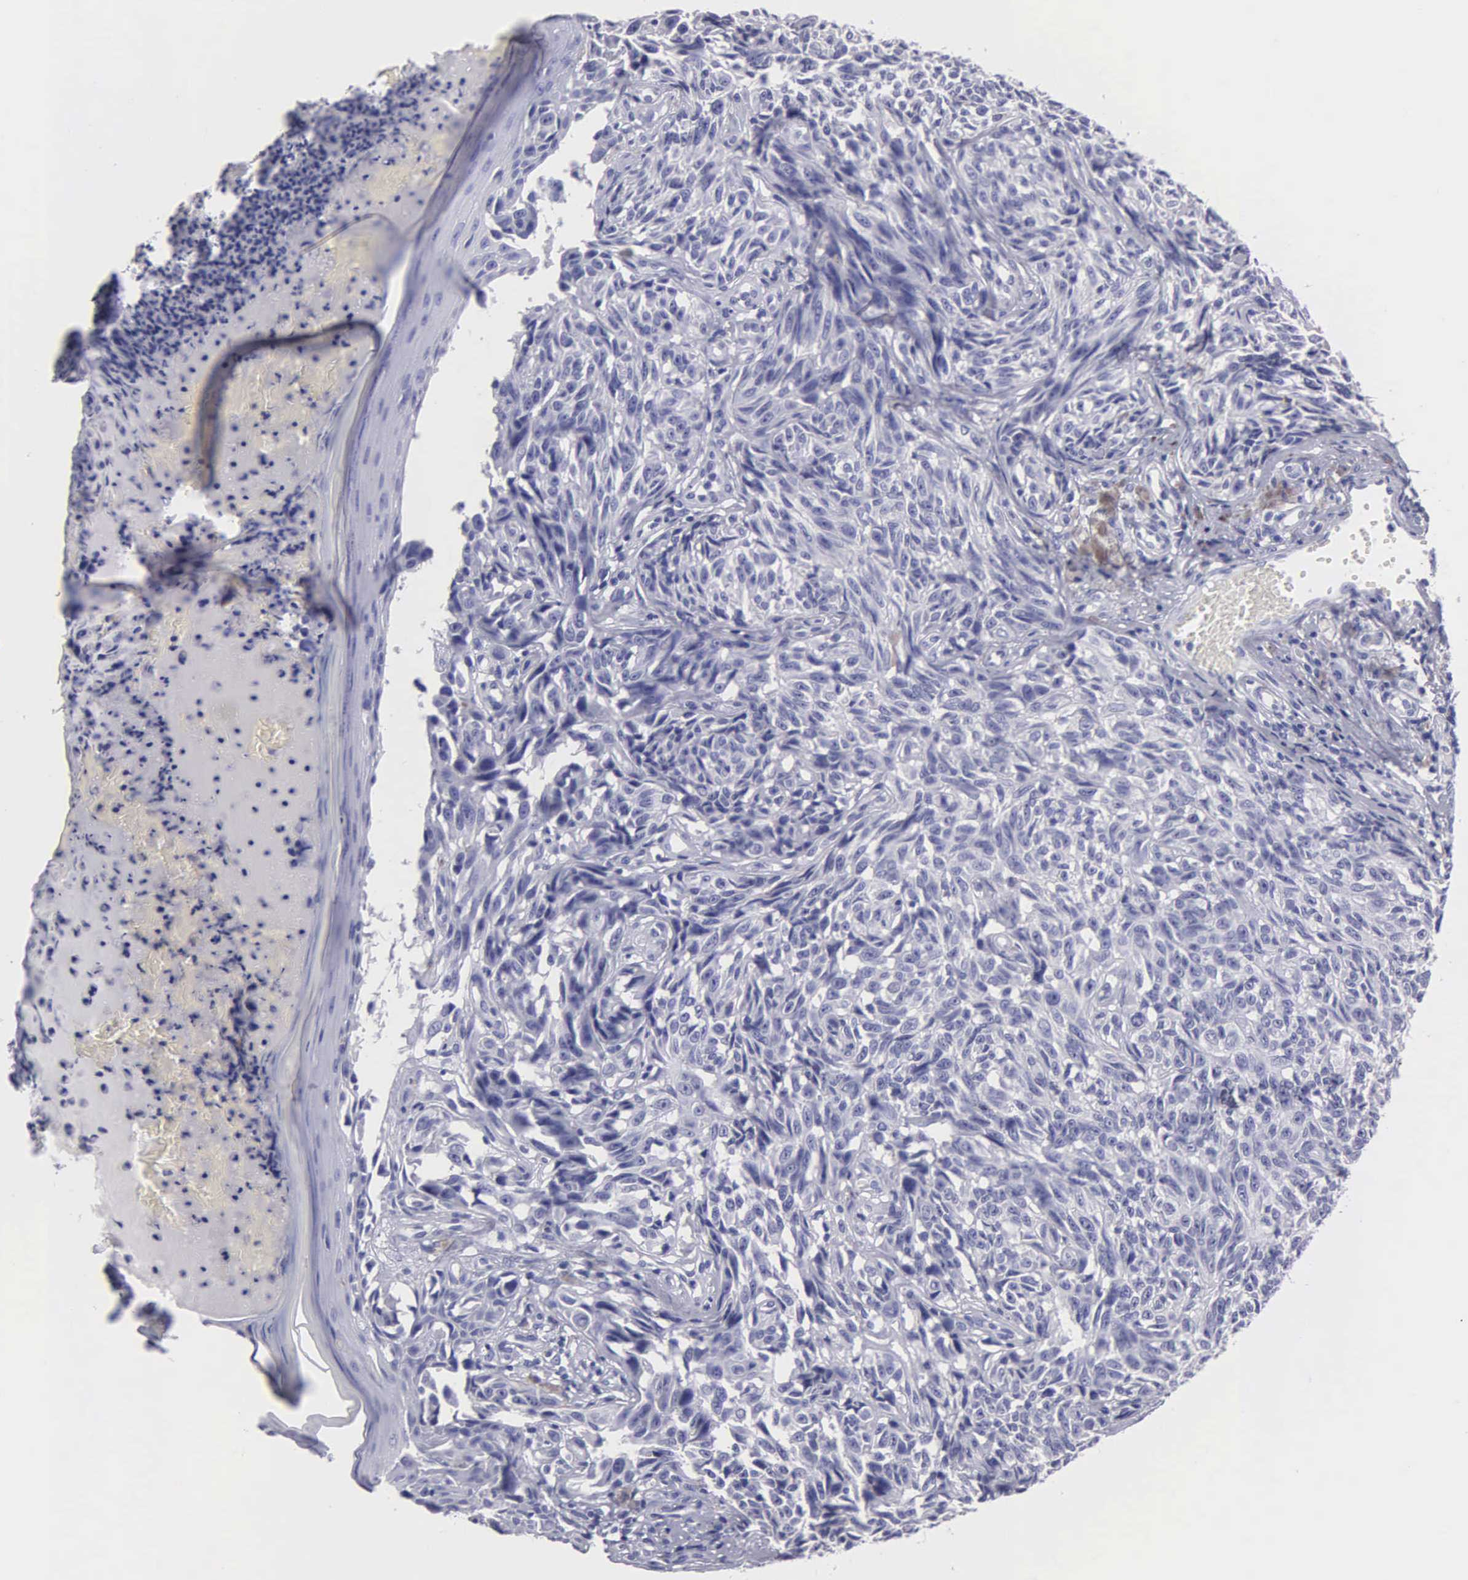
{"staining": {"intensity": "negative", "quantity": "none", "location": "none"}, "tissue": "melanoma", "cell_type": "Tumor cells", "image_type": "cancer", "snomed": [{"axis": "morphology", "description": "Malignant melanoma, NOS"}, {"axis": "topography", "description": "Skin"}], "caption": "Tumor cells show no significant protein staining in melanoma.", "gene": "FBLN5", "patient": {"sex": "male", "age": 67}}